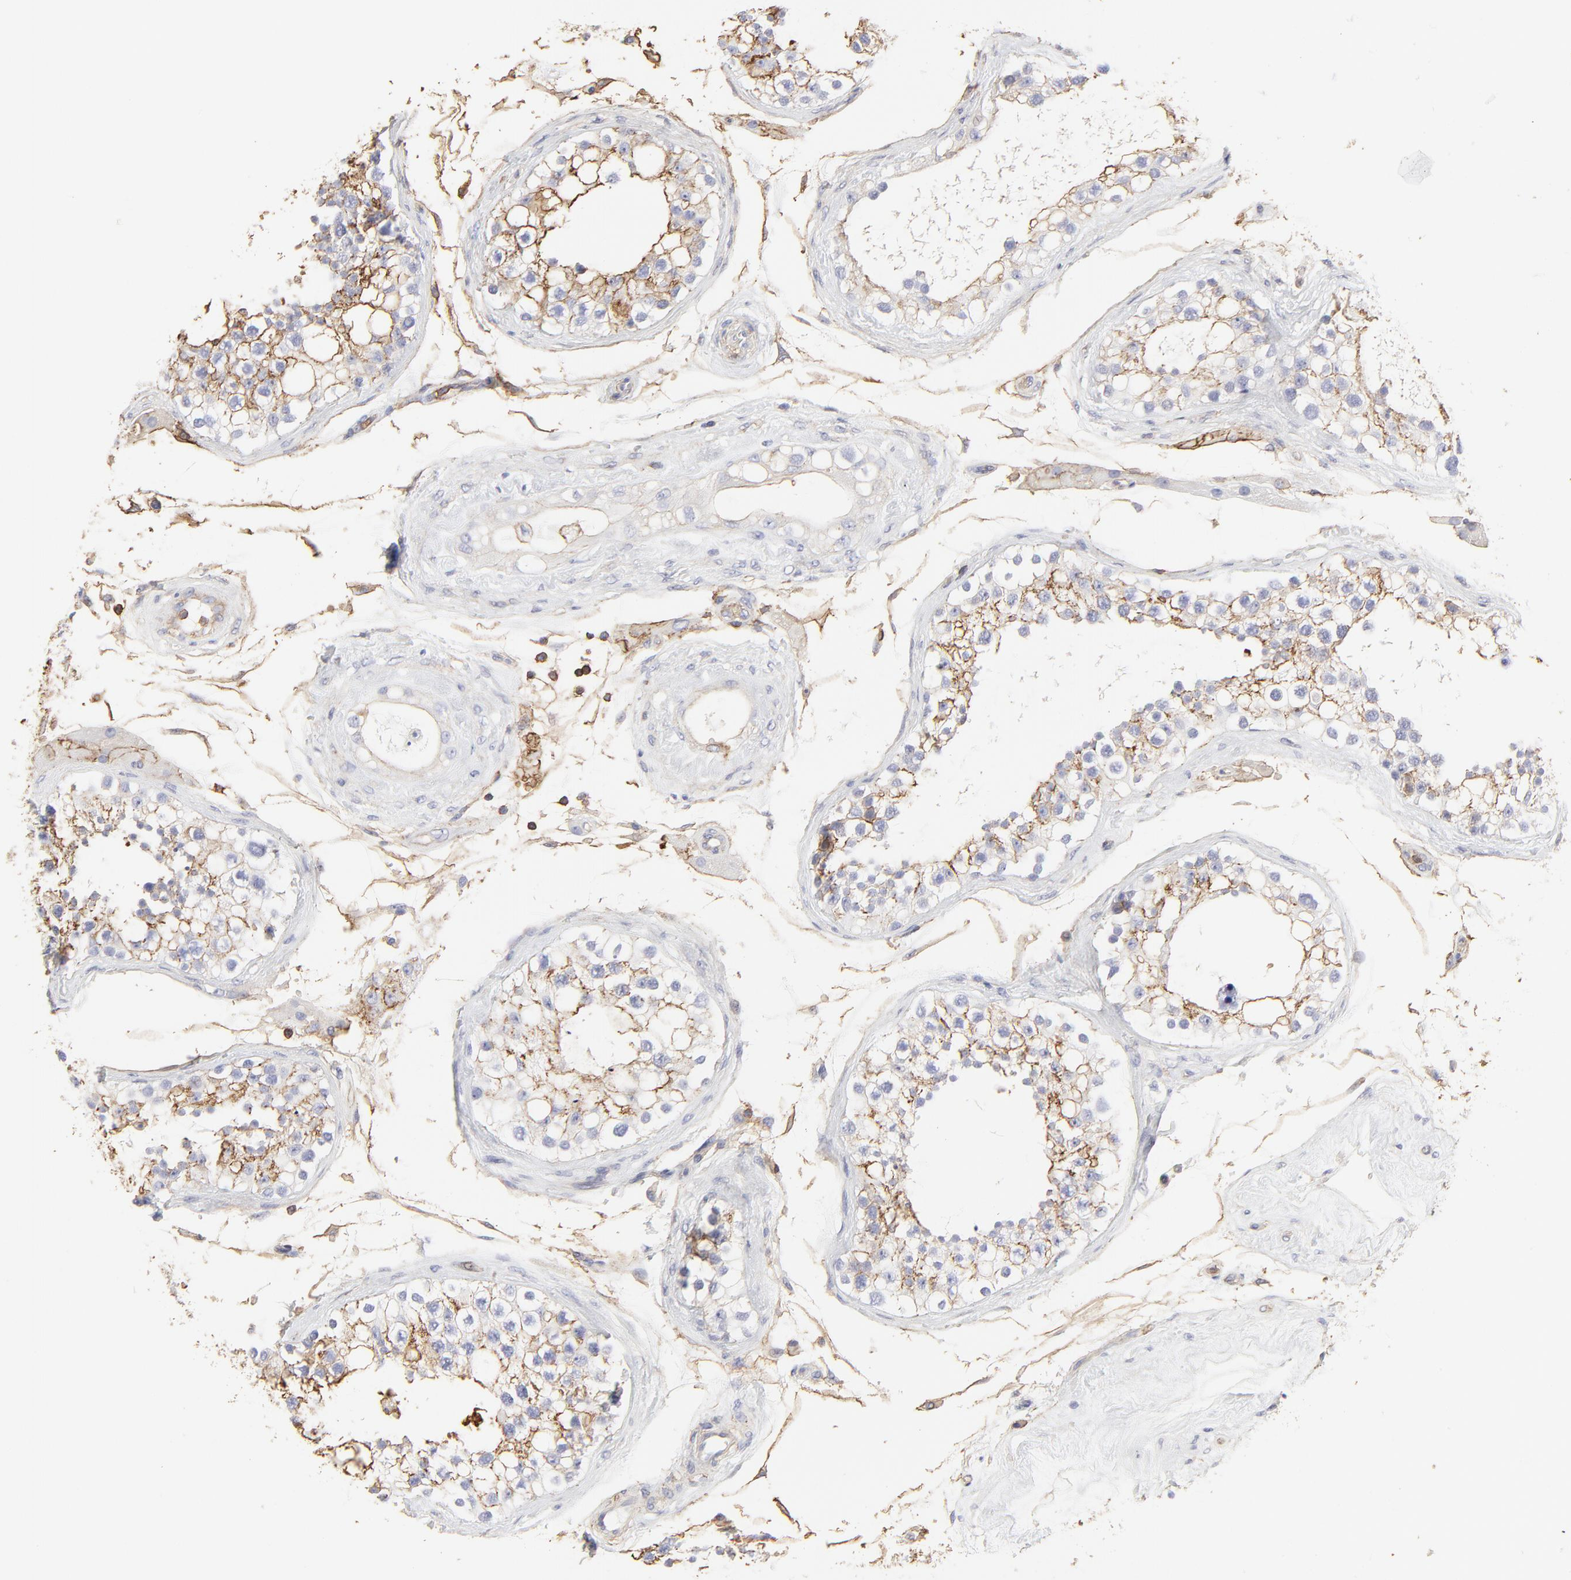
{"staining": {"intensity": "moderate", "quantity": "25%-75%", "location": "cytoplasmic/membranous"}, "tissue": "testis", "cell_type": "Cells in seminiferous ducts", "image_type": "normal", "snomed": [{"axis": "morphology", "description": "Normal tissue, NOS"}, {"axis": "topography", "description": "Testis"}], "caption": "A medium amount of moderate cytoplasmic/membranous positivity is present in about 25%-75% of cells in seminiferous ducts in normal testis. (Stains: DAB (3,3'-diaminobenzidine) in brown, nuclei in blue, Microscopy: brightfield microscopy at high magnification).", "gene": "ANXA6", "patient": {"sex": "male", "age": 68}}